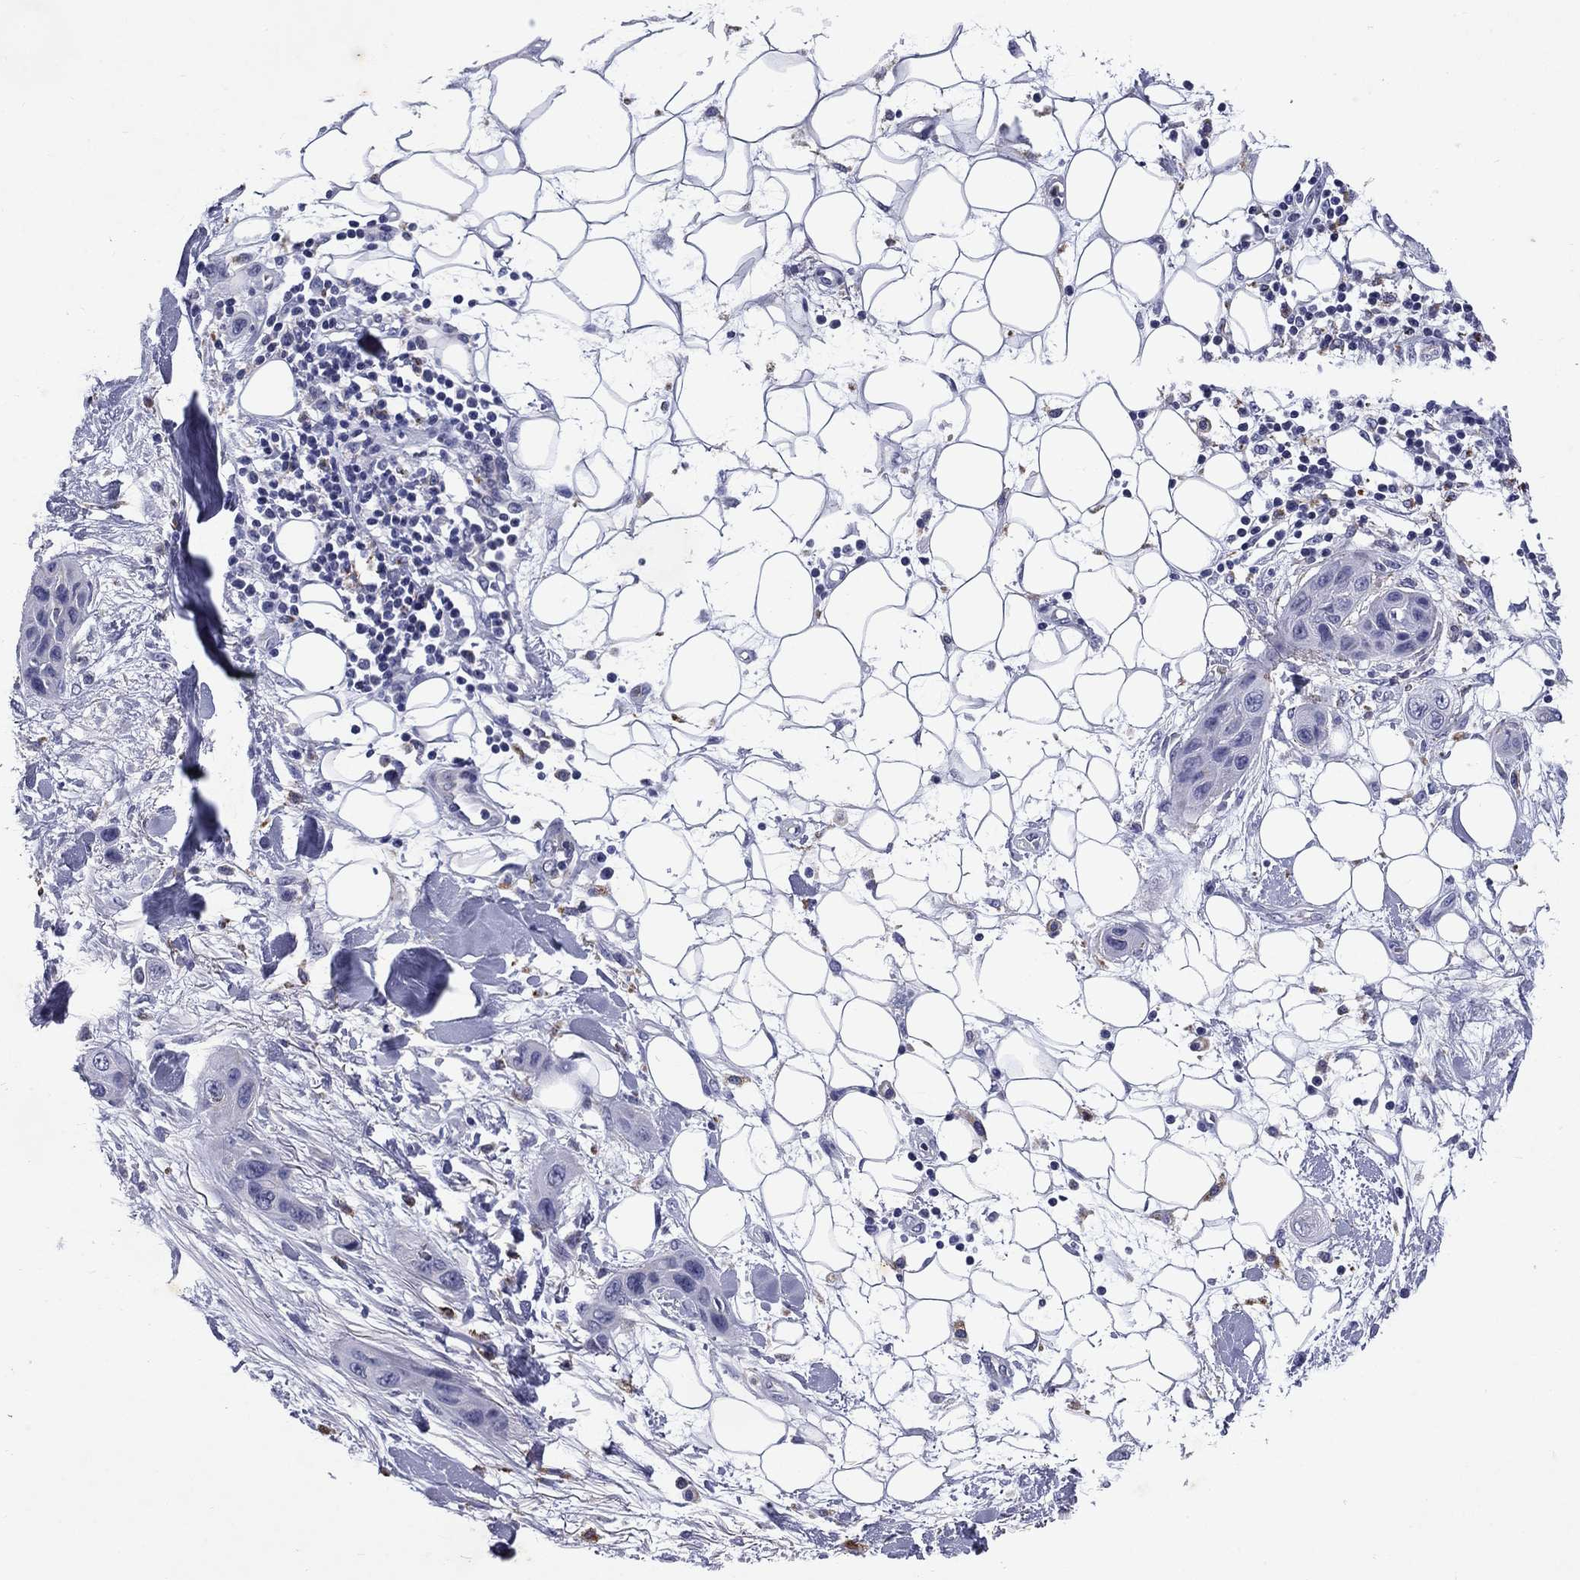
{"staining": {"intensity": "negative", "quantity": "none", "location": "none"}, "tissue": "skin cancer", "cell_type": "Tumor cells", "image_type": "cancer", "snomed": [{"axis": "morphology", "description": "Squamous cell carcinoma, NOS"}, {"axis": "topography", "description": "Skin"}], "caption": "There is no significant positivity in tumor cells of skin cancer (squamous cell carcinoma).", "gene": "MADCAM1", "patient": {"sex": "male", "age": 79}}